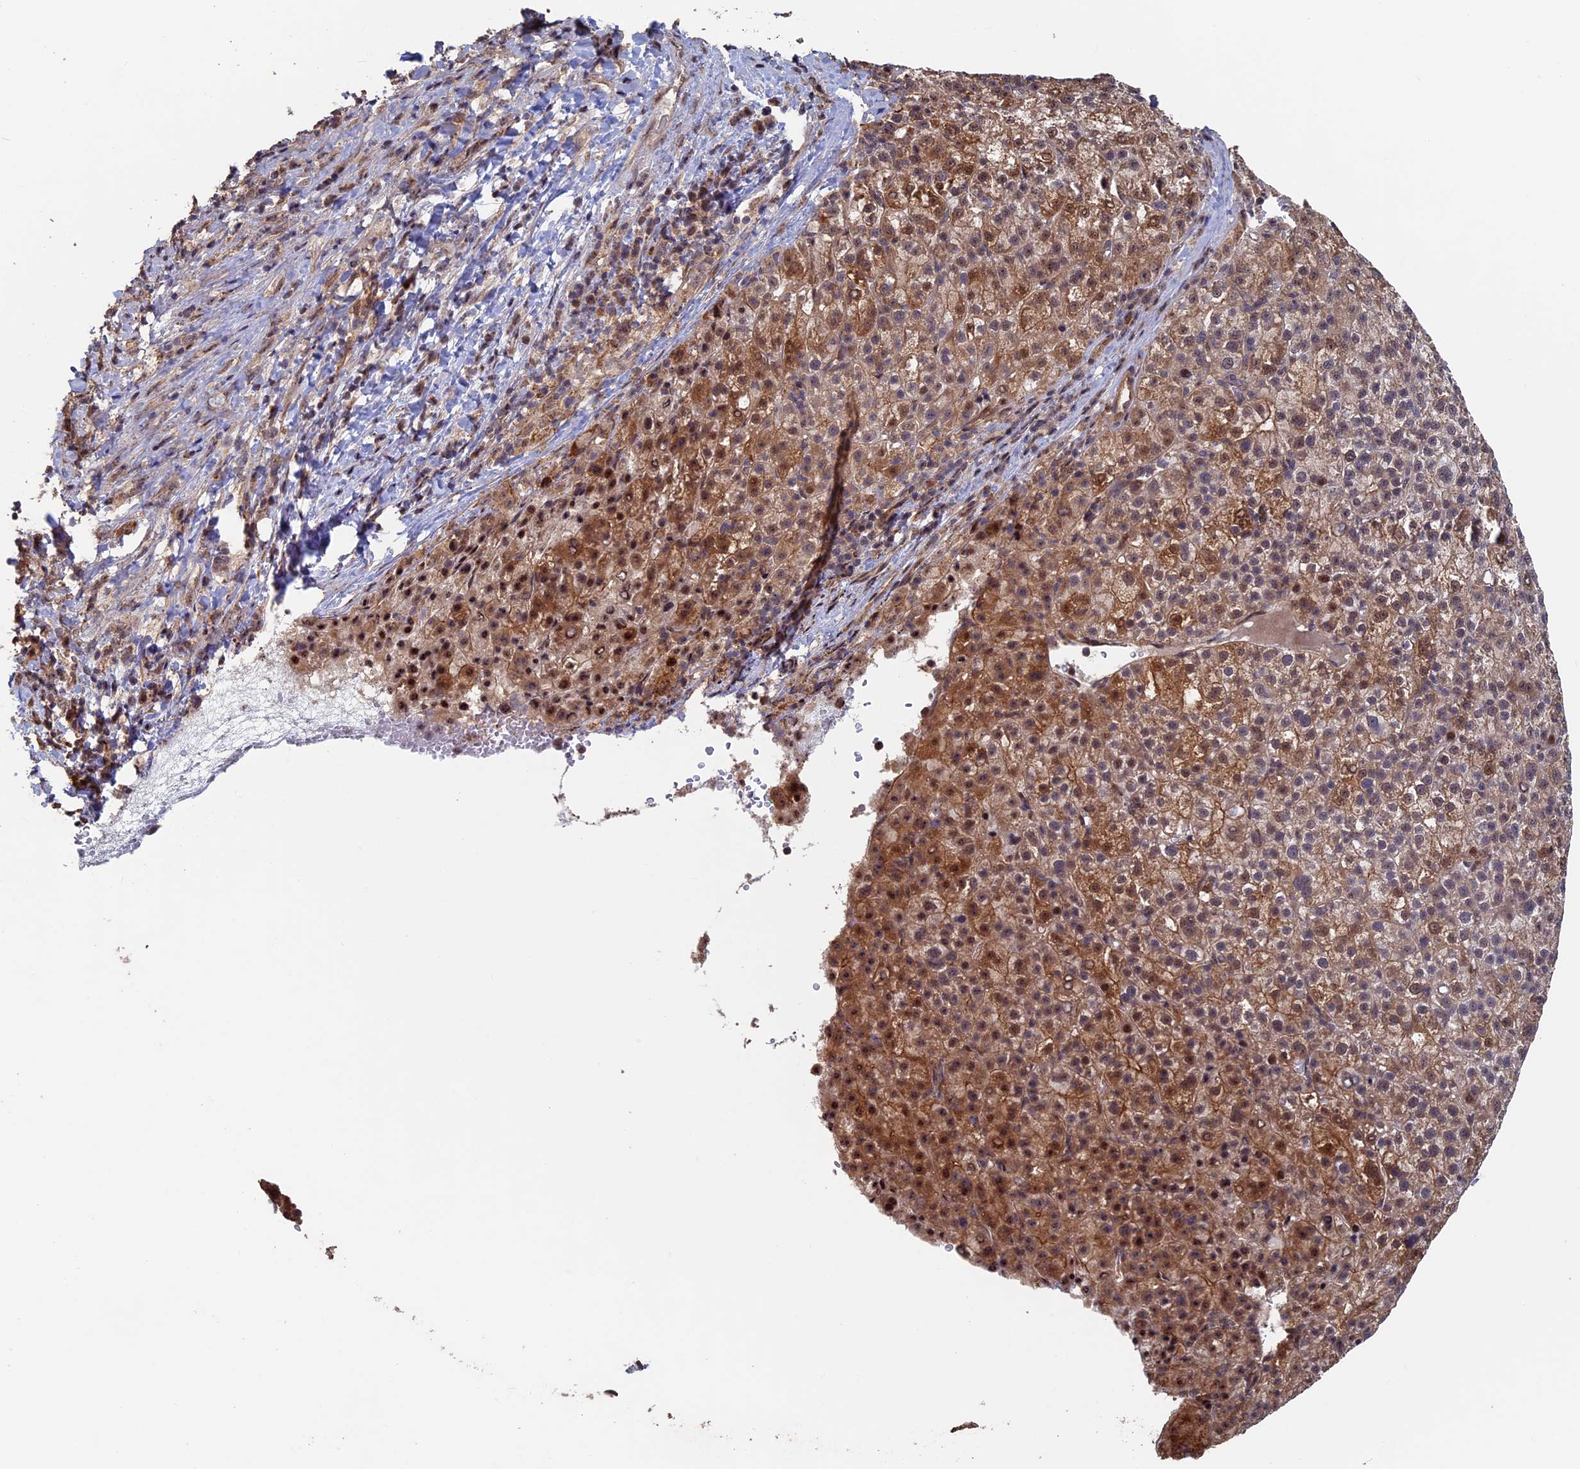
{"staining": {"intensity": "moderate", "quantity": "25%-75%", "location": "cytoplasmic/membranous,nuclear"}, "tissue": "liver cancer", "cell_type": "Tumor cells", "image_type": "cancer", "snomed": [{"axis": "morphology", "description": "Carcinoma, Hepatocellular, NOS"}, {"axis": "topography", "description": "Liver"}], "caption": "Hepatocellular carcinoma (liver) tissue demonstrates moderate cytoplasmic/membranous and nuclear staining in about 25%-75% of tumor cells, visualized by immunohistochemistry.", "gene": "KIAA1328", "patient": {"sex": "female", "age": 58}}